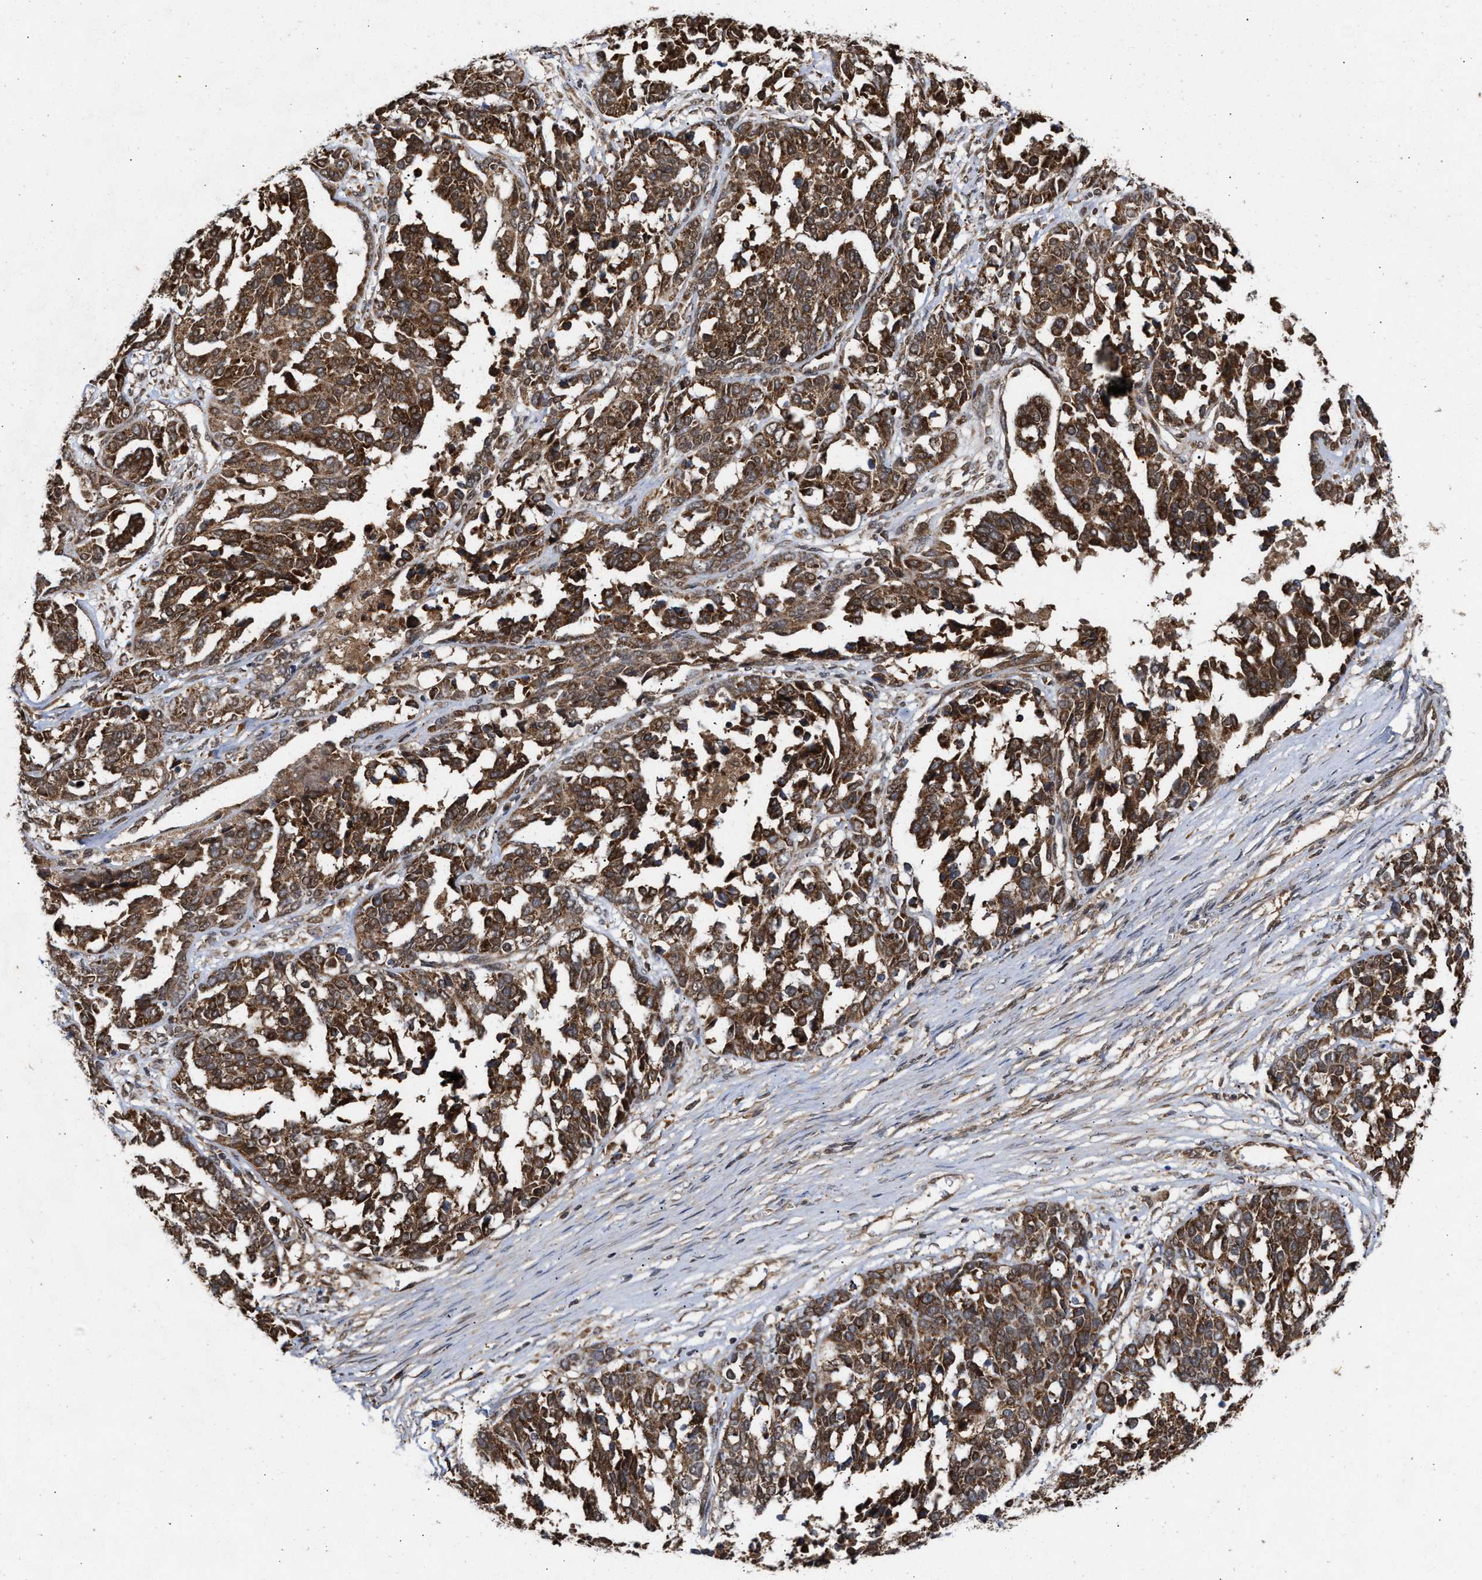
{"staining": {"intensity": "moderate", "quantity": ">75%", "location": "cytoplasmic/membranous"}, "tissue": "ovarian cancer", "cell_type": "Tumor cells", "image_type": "cancer", "snomed": [{"axis": "morphology", "description": "Cystadenocarcinoma, serous, NOS"}, {"axis": "topography", "description": "Ovary"}], "caption": "Ovarian cancer stained for a protein (brown) reveals moderate cytoplasmic/membranous positive expression in about >75% of tumor cells.", "gene": "CFLAR", "patient": {"sex": "female", "age": 44}}